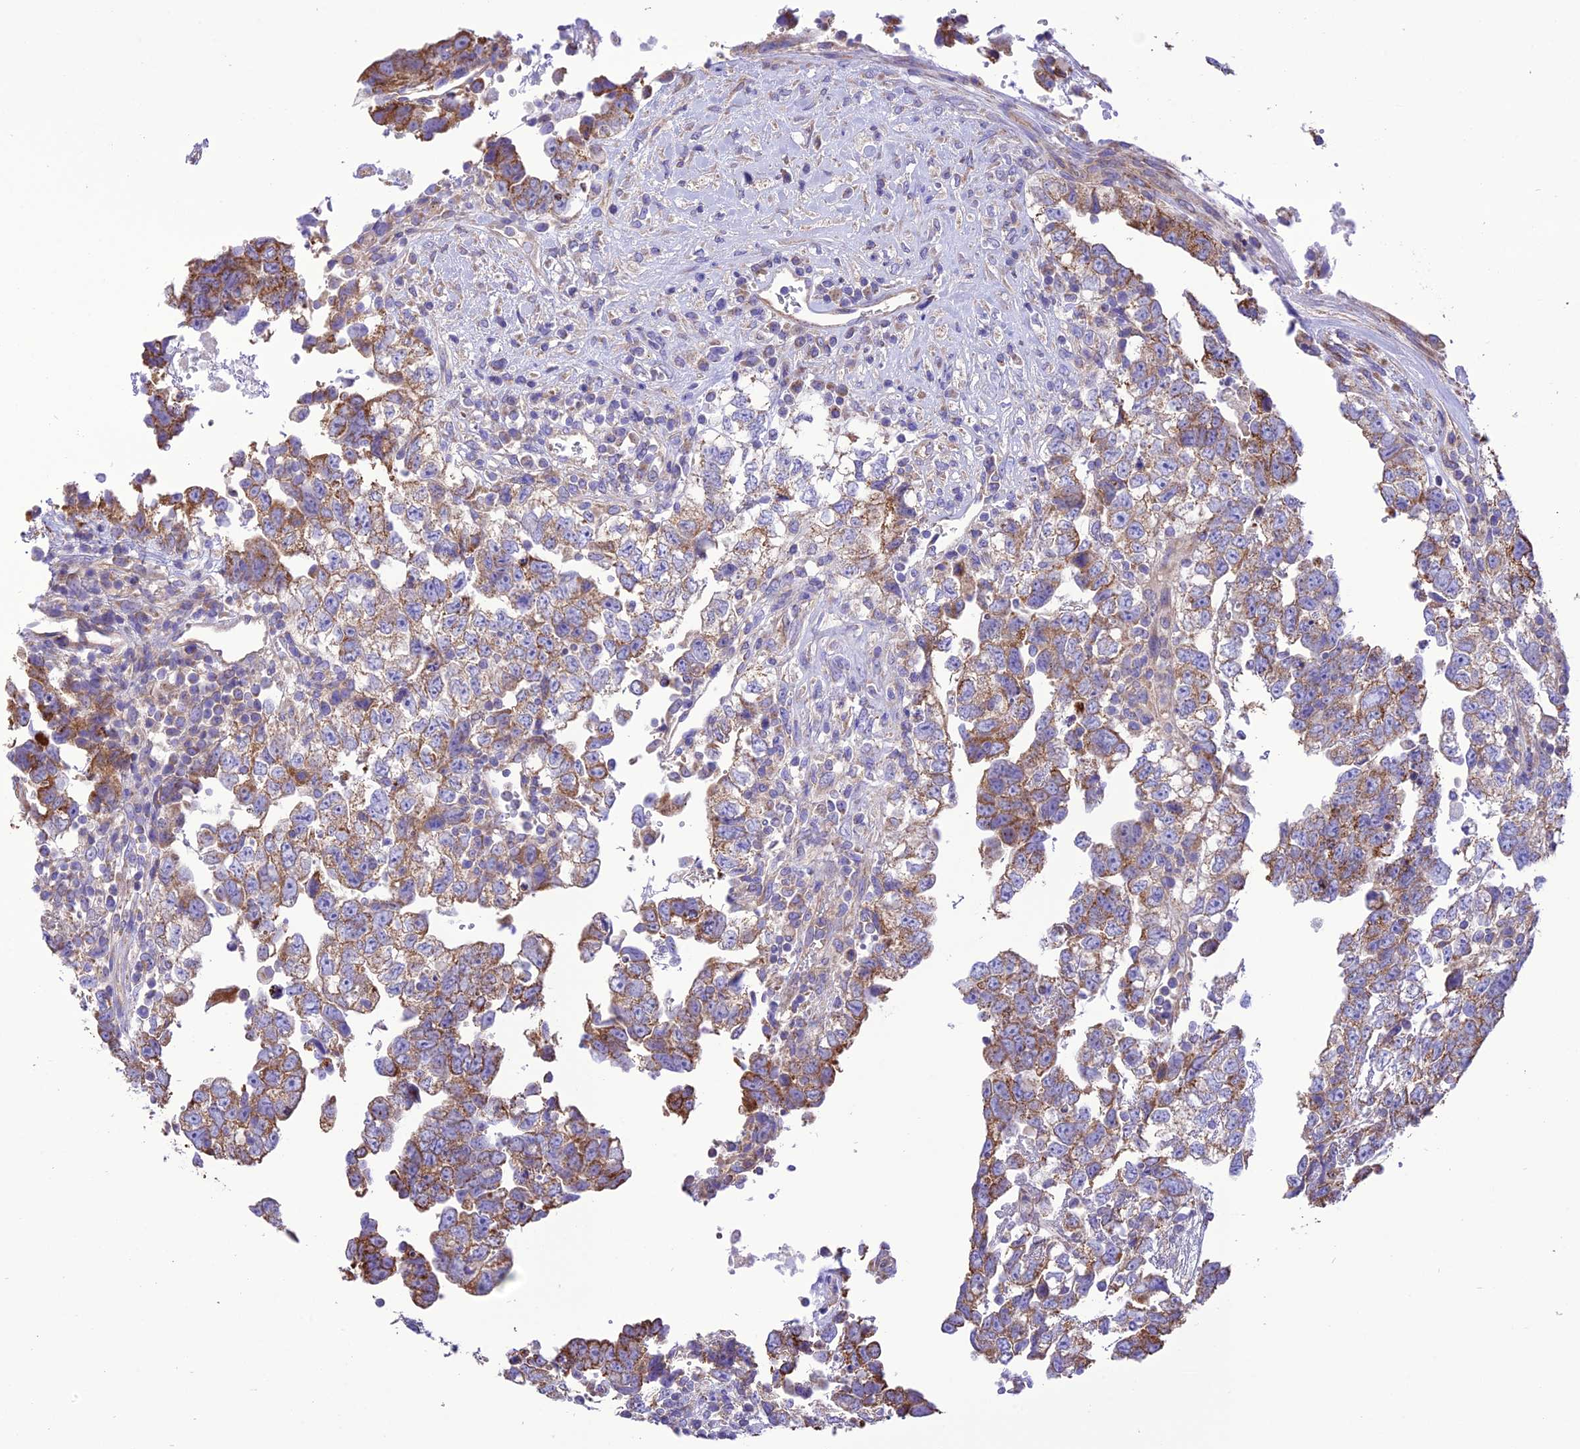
{"staining": {"intensity": "moderate", "quantity": ">75%", "location": "cytoplasmic/membranous"}, "tissue": "testis cancer", "cell_type": "Tumor cells", "image_type": "cancer", "snomed": [{"axis": "morphology", "description": "Carcinoma, Embryonal, NOS"}, {"axis": "topography", "description": "Testis"}], "caption": "Brown immunohistochemical staining in testis cancer reveals moderate cytoplasmic/membranous expression in about >75% of tumor cells.", "gene": "MAP3K12", "patient": {"sex": "male", "age": 37}}